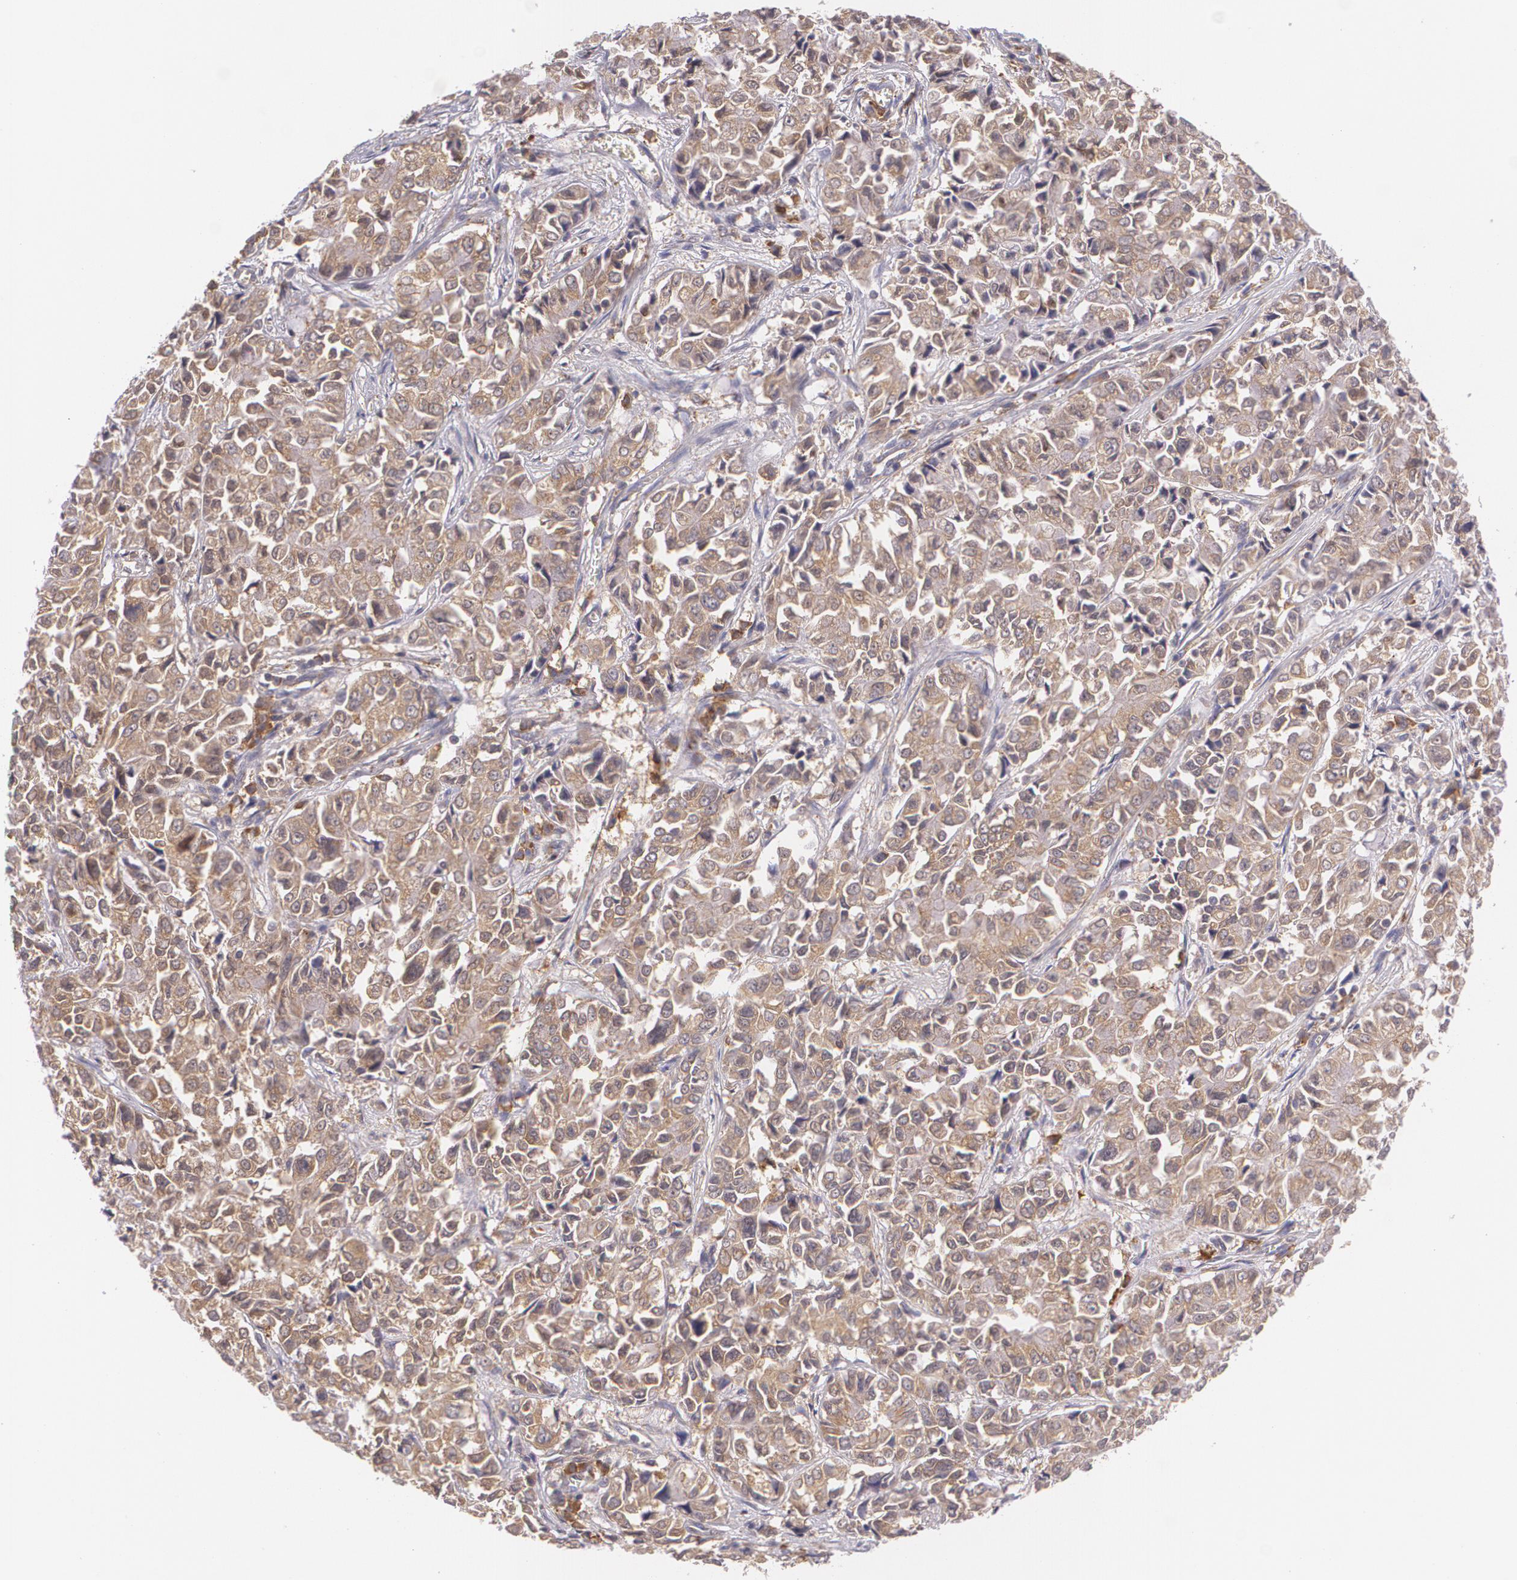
{"staining": {"intensity": "weak", "quantity": ">75%", "location": "cytoplasmic/membranous"}, "tissue": "pancreatic cancer", "cell_type": "Tumor cells", "image_type": "cancer", "snomed": [{"axis": "morphology", "description": "Adenocarcinoma, NOS"}, {"axis": "topography", "description": "Pancreas"}], "caption": "Immunohistochemistry histopathology image of adenocarcinoma (pancreatic) stained for a protein (brown), which exhibits low levels of weak cytoplasmic/membranous positivity in approximately >75% of tumor cells.", "gene": "CCL17", "patient": {"sex": "female", "age": 52}}